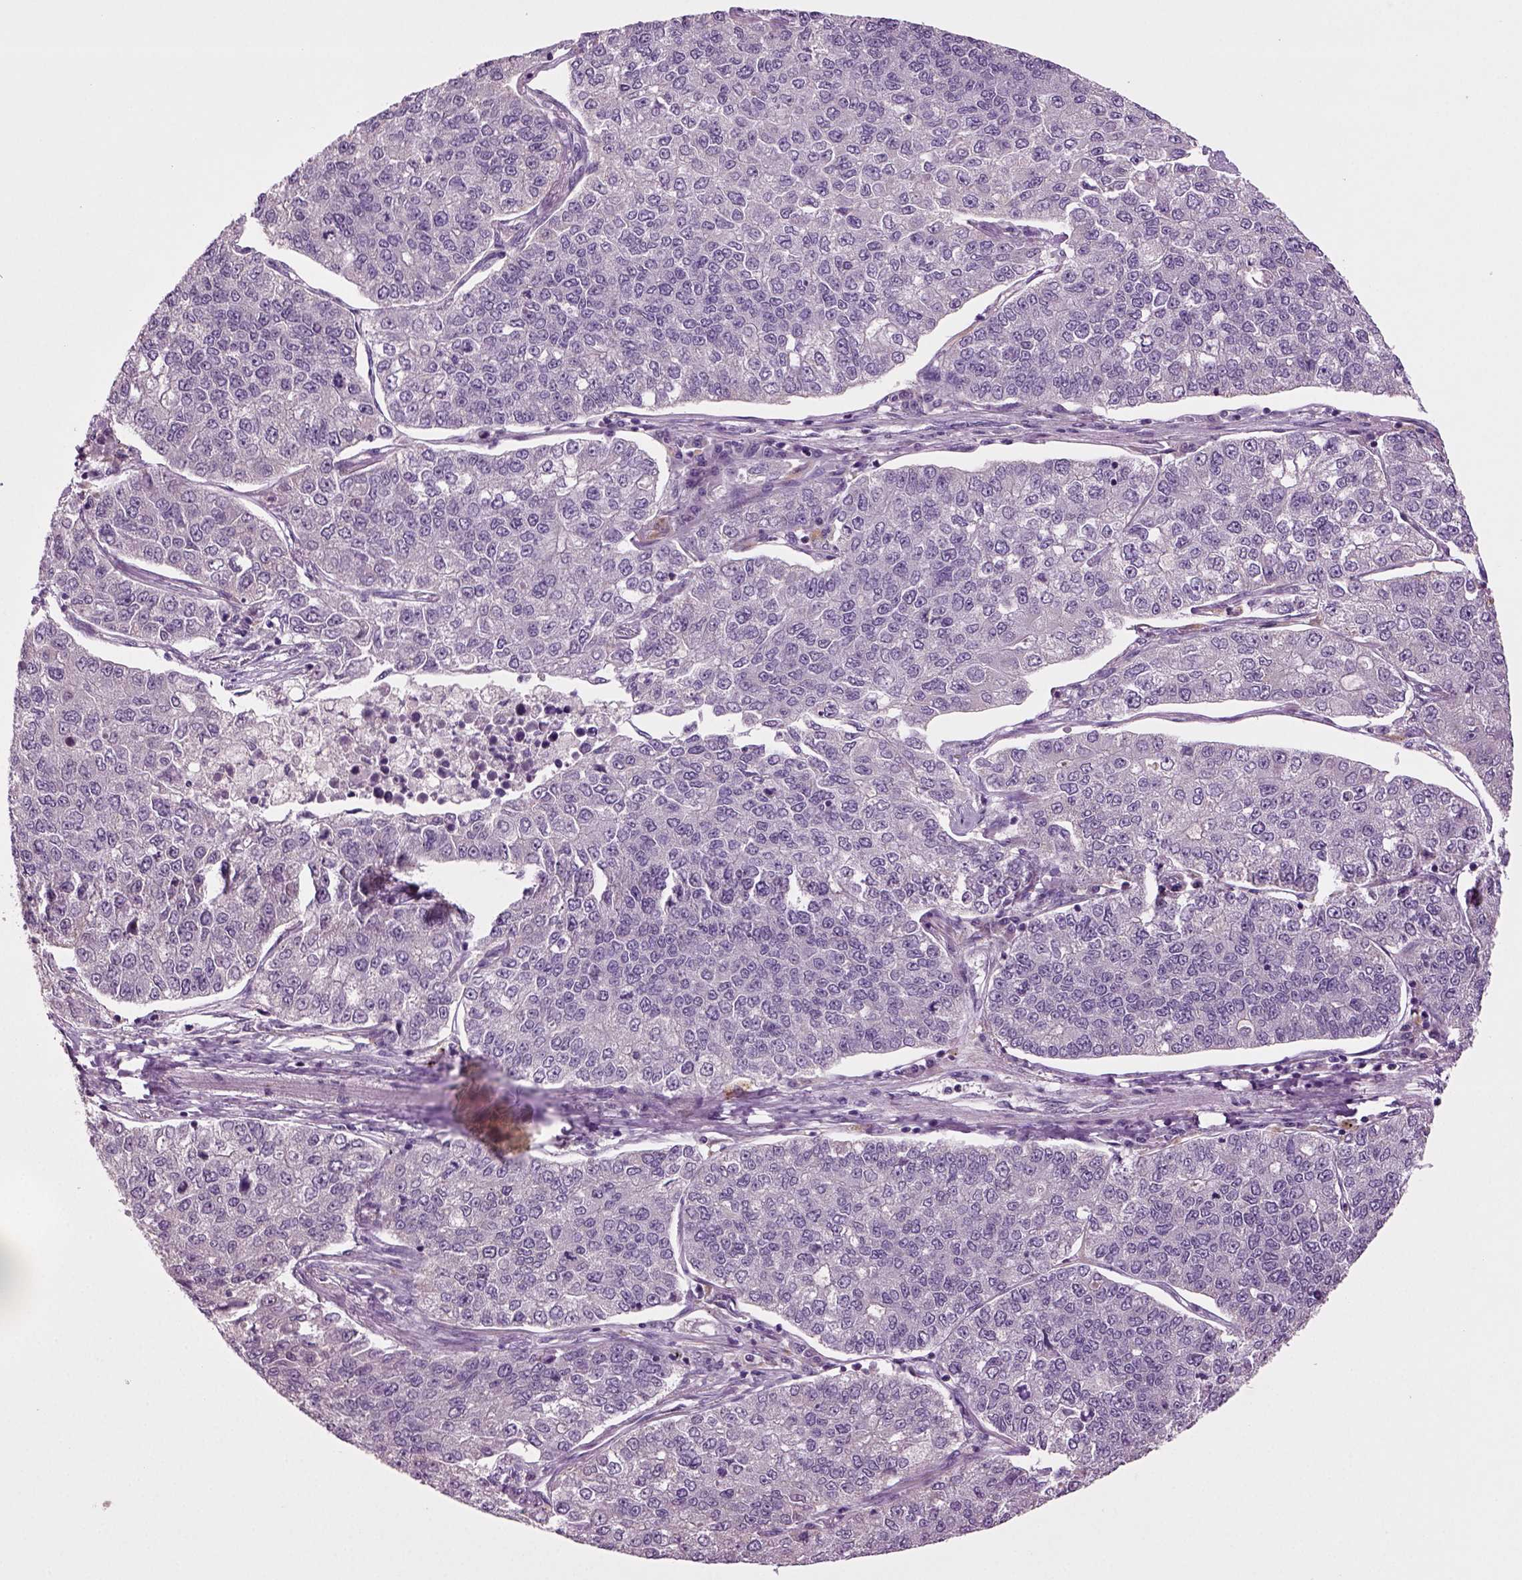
{"staining": {"intensity": "negative", "quantity": "none", "location": "none"}, "tissue": "lung cancer", "cell_type": "Tumor cells", "image_type": "cancer", "snomed": [{"axis": "morphology", "description": "Adenocarcinoma, NOS"}, {"axis": "topography", "description": "Lung"}], "caption": "A high-resolution micrograph shows IHC staining of lung adenocarcinoma, which demonstrates no significant expression in tumor cells.", "gene": "SLC17A6", "patient": {"sex": "male", "age": 49}}